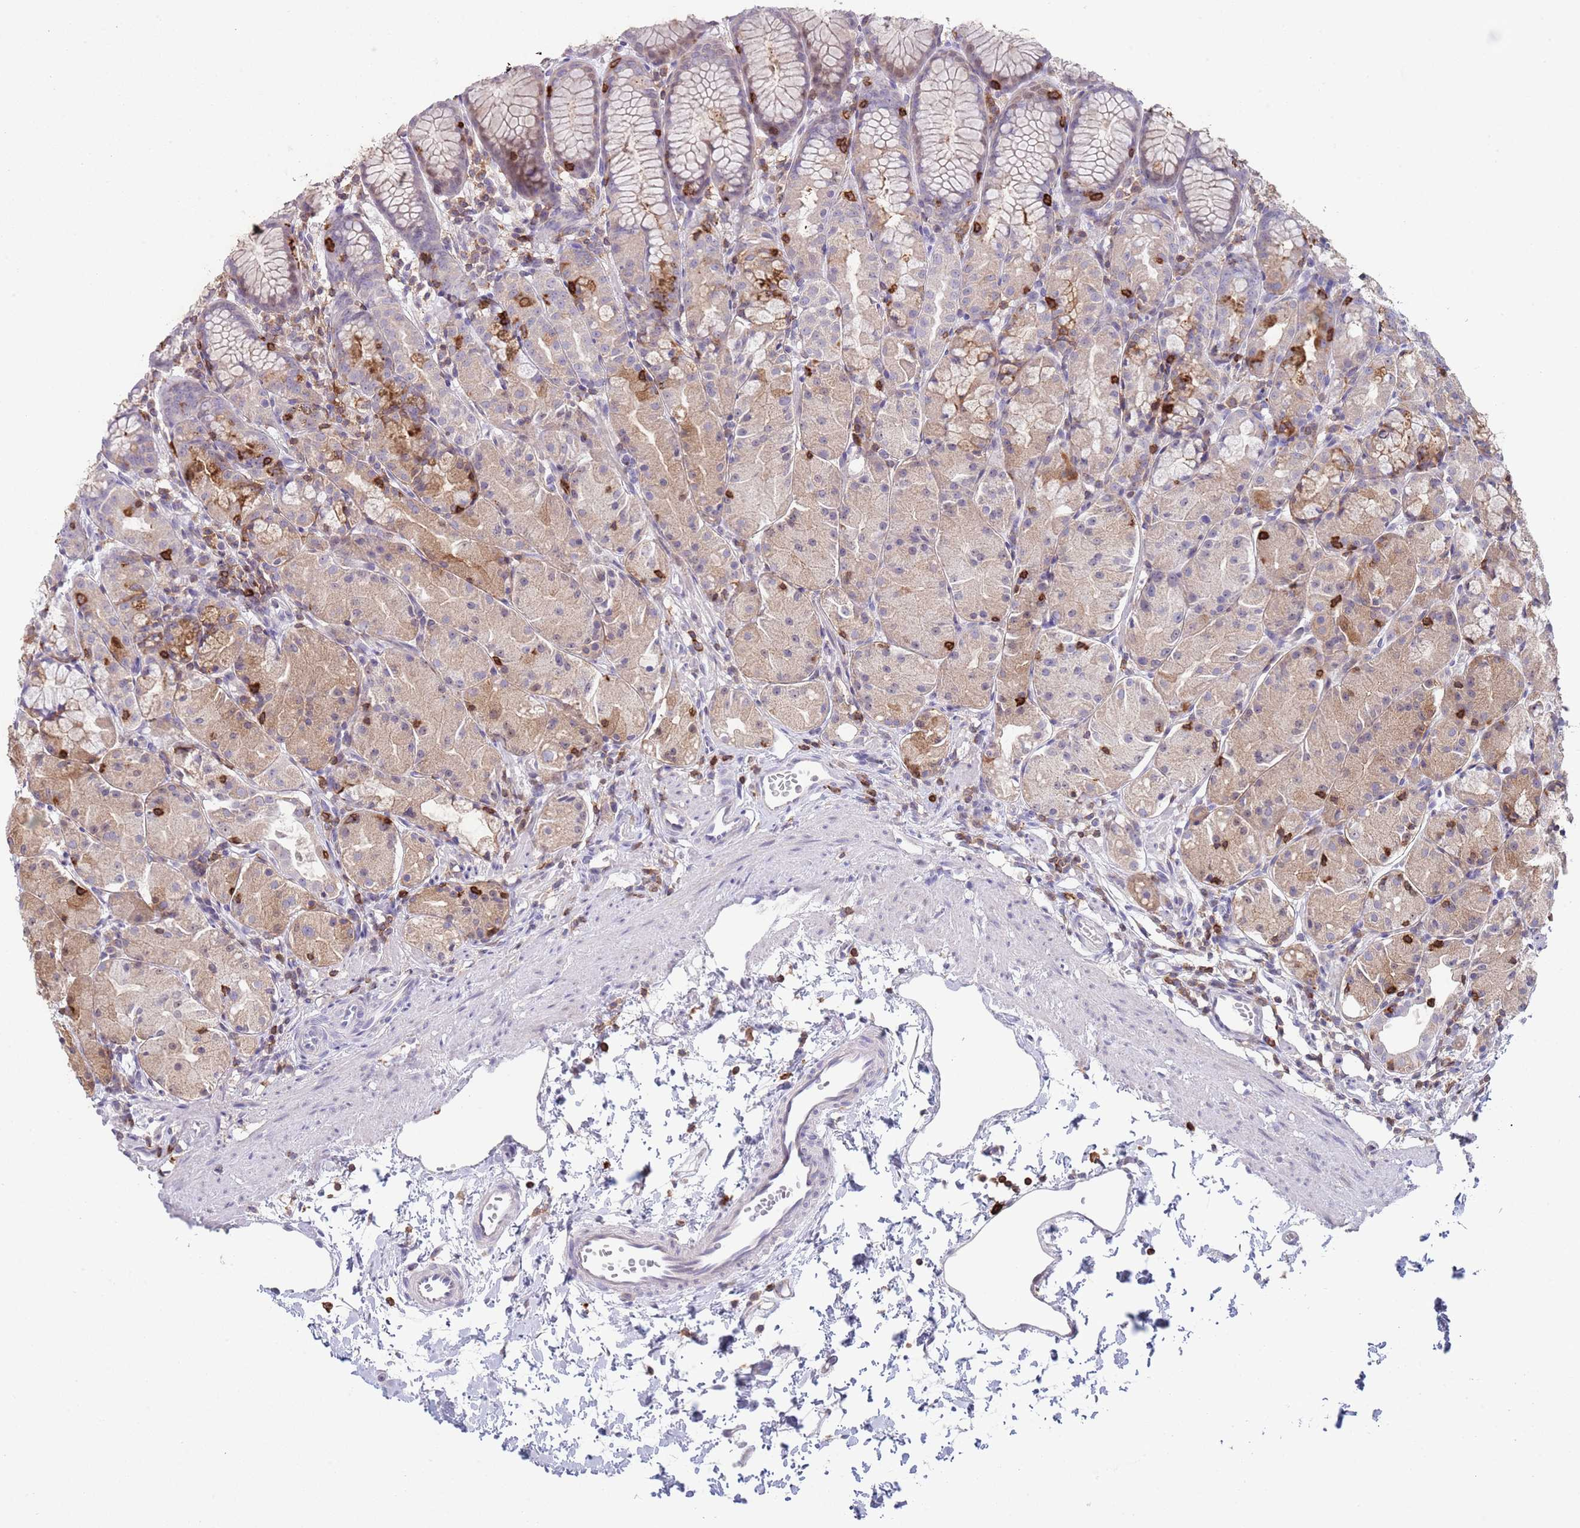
{"staining": {"intensity": "weak", "quantity": "25%-75%", "location": "cytoplasmic/membranous"}, "tissue": "stomach", "cell_type": "Glandular cells", "image_type": "normal", "snomed": [{"axis": "morphology", "description": "Normal tissue, NOS"}, {"axis": "topography", "description": "Stomach, upper"}], "caption": "Stomach stained for a protein displays weak cytoplasmic/membranous positivity in glandular cells. The protein is stained brown, and the nuclei are stained in blue (DAB (3,3'-diaminobenzidine) IHC with brightfield microscopy, high magnification).", "gene": "LPXN", "patient": {"sex": "male", "age": 47}}